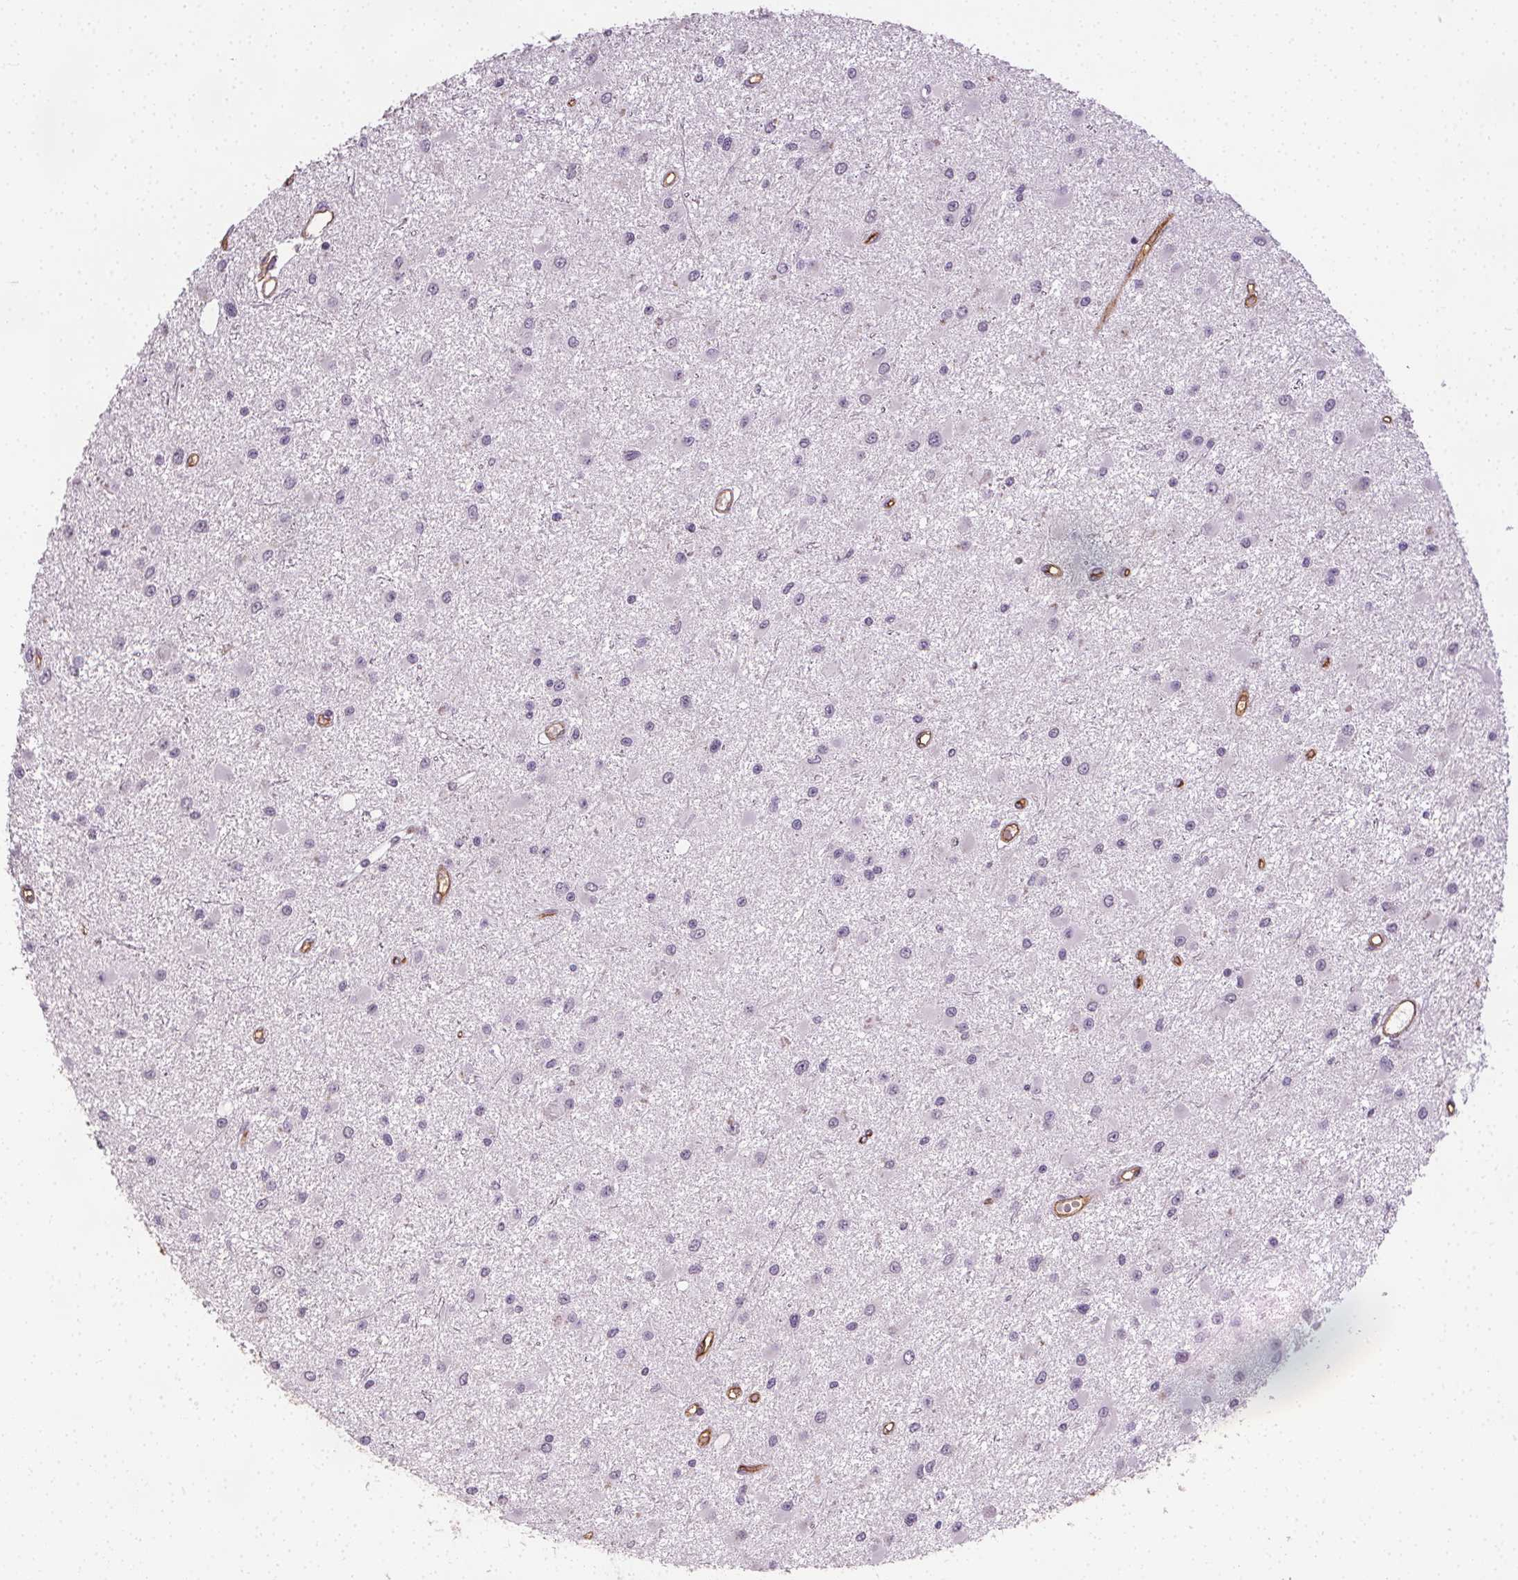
{"staining": {"intensity": "negative", "quantity": "none", "location": "none"}, "tissue": "glioma", "cell_type": "Tumor cells", "image_type": "cancer", "snomed": [{"axis": "morphology", "description": "Glioma, malignant, High grade"}, {"axis": "topography", "description": "Brain"}], "caption": "Glioma stained for a protein using immunohistochemistry (IHC) exhibits no staining tumor cells.", "gene": "PODXL", "patient": {"sex": "male", "age": 54}}